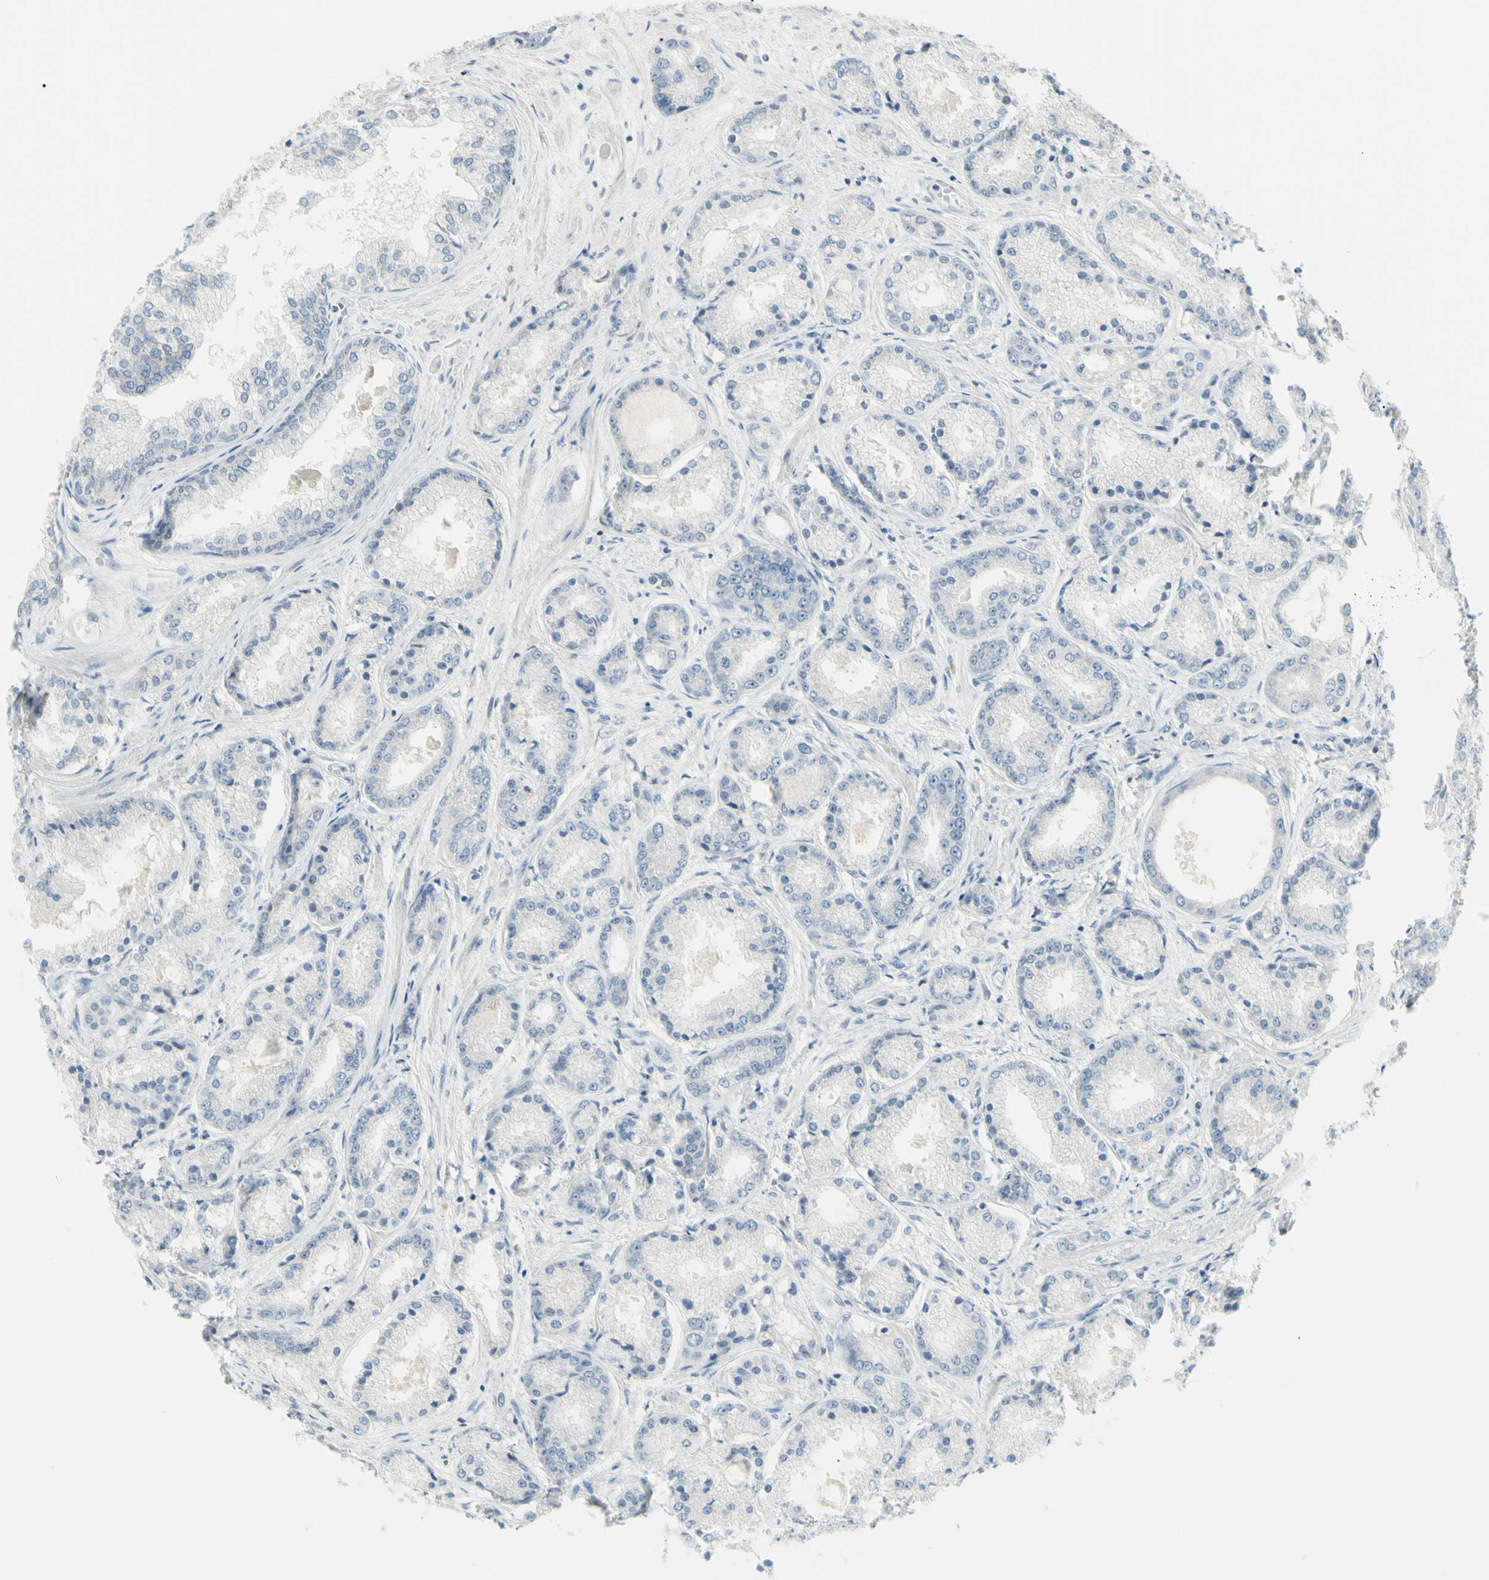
{"staining": {"intensity": "negative", "quantity": "none", "location": "none"}, "tissue": "prostate cancer", "cell_type": "Tumor cells", "image_type": "cancer", "snomed": [{"axis": "morphology", "description": "Adenocarcinoma, High grade"}, {"axis": "topography", "description": "Prostate"}], "caption": "An immunohistochemistry (IHC) photomicrograph of high-grade adenocarcinoma (prostate) is shown. There is no staining in tumor cells of high-grade adenocarcinoma (prostate).", "gene": "SH3GL2", "patient": {"sex": "male", "age": 59}}